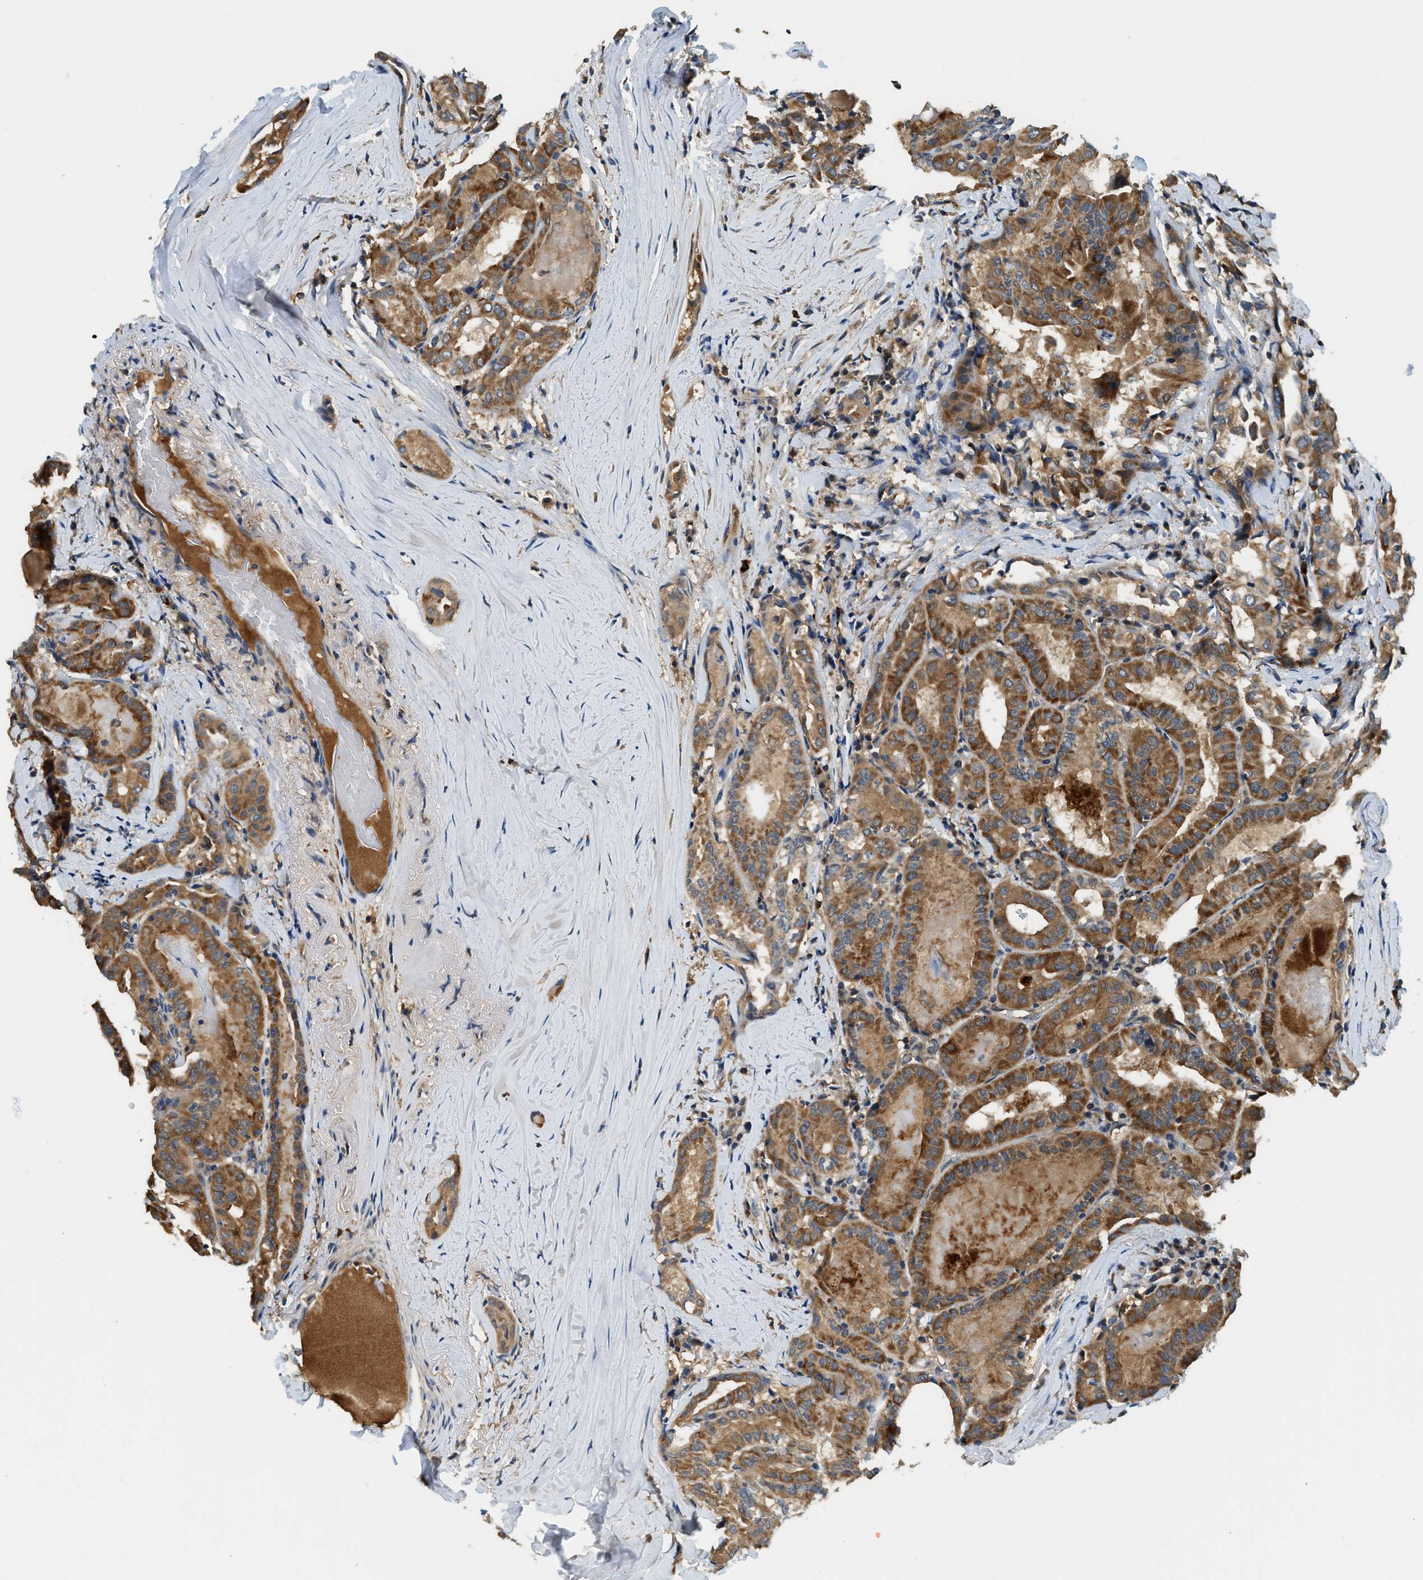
{"staining": {"intensity": "strong", "quantity": ">75%", "location": "cytoplasmic/membranous"}, "tissue": "thyroid cancer", "cell_type": "Tumor cells", "image_type": "cancer", "snomed": [{"axis": "morphology", "description": "Papillary adenocarcinoma, NOS"}, {"axis": "topography", "description": "Thyroid gland"}], "caption": "IHC staining of thyroid papillary adenocarcinoma, which demonstrates high levels of strong cytoplasmic/membranous expression in approximately >75% of tumor cells indicating strong cytoplasmic/membranous protein staining. The staining was performed using DAB (brown) for protein detection and nuclei were counterstained in hematoxylin (blue).", "gene": "KCNK1", "patient": {"sex": "female", "age": 42}}